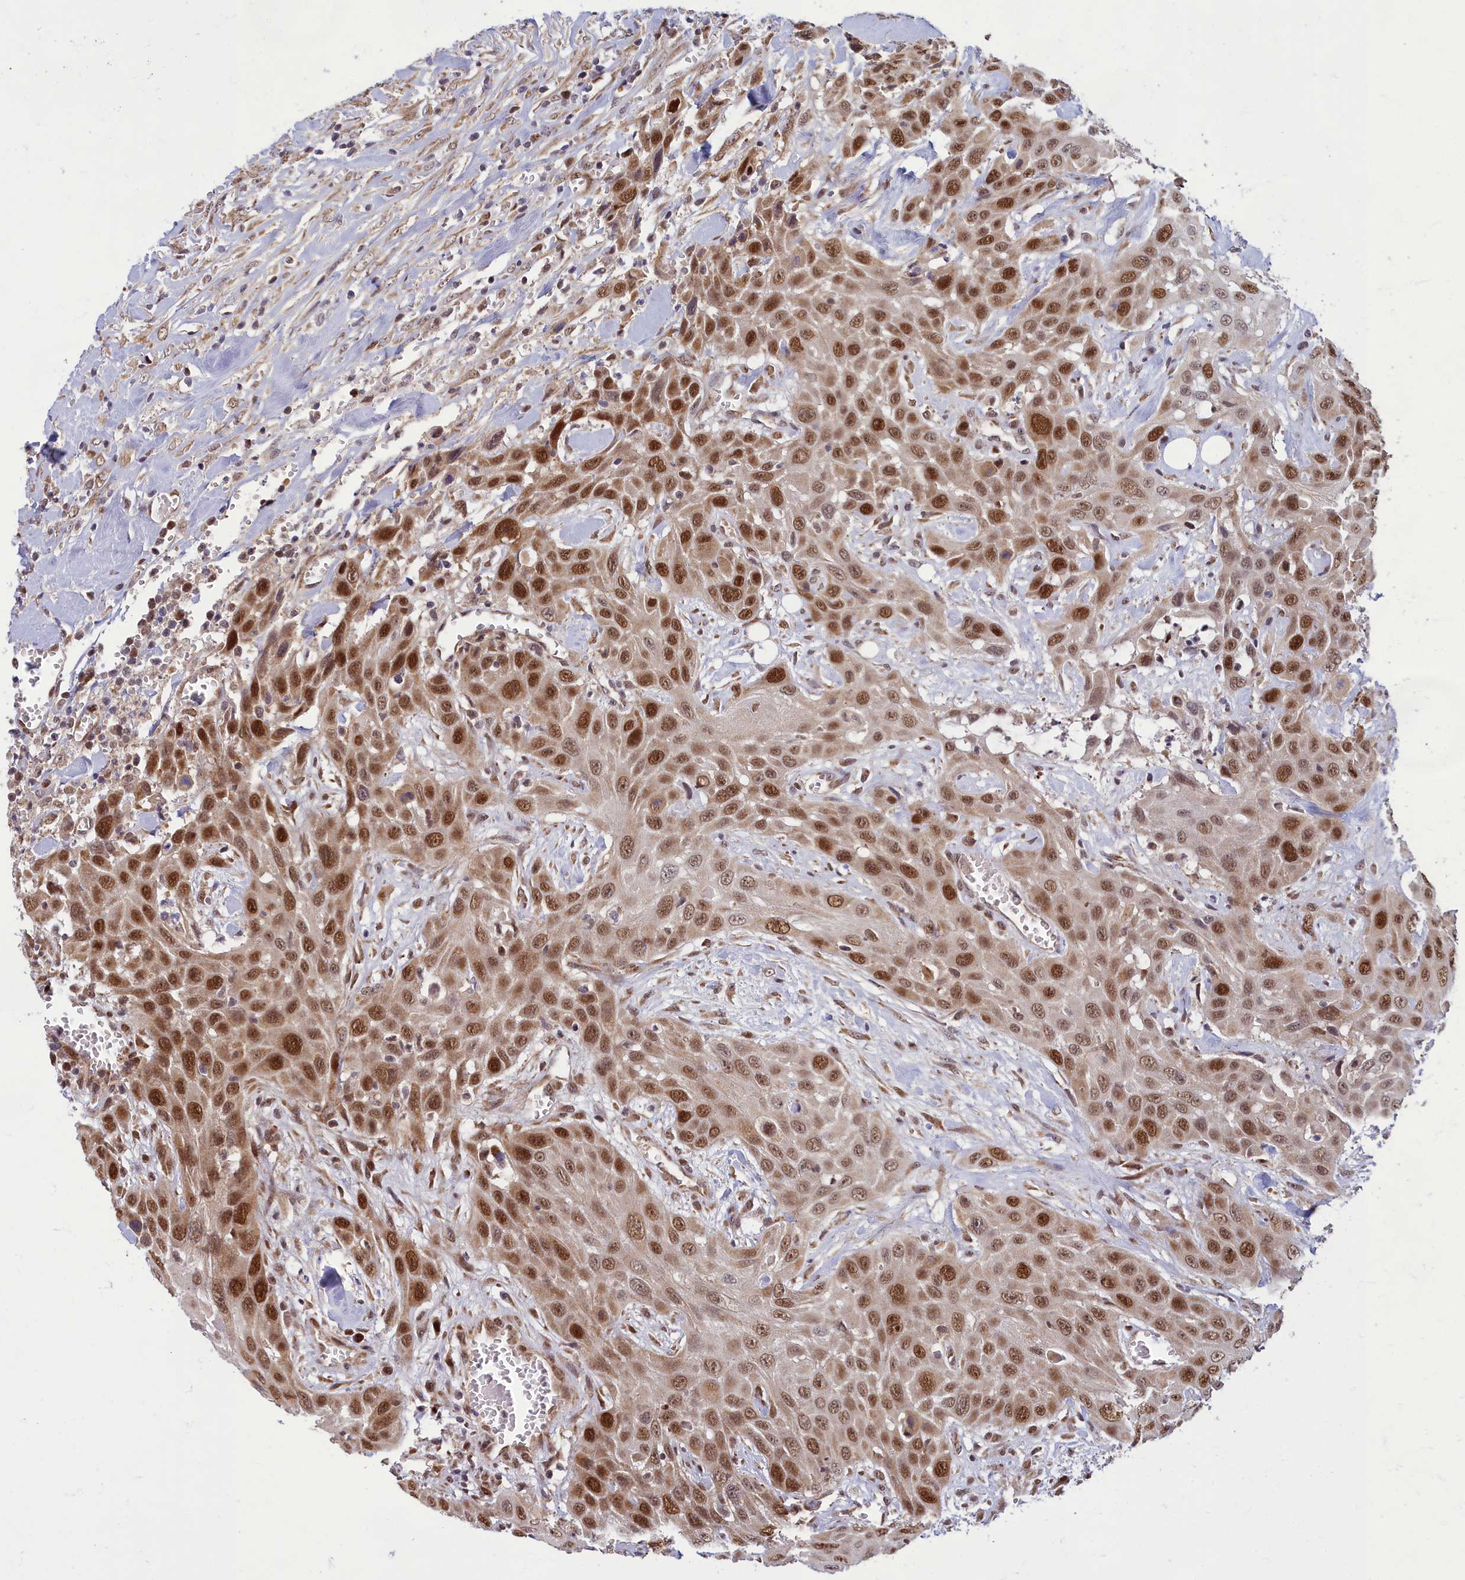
{"staining": {"intensity": "moderate", "quantity": ">75%", "location": "nuclear"}, "tissue": "head and neck cancer", "cell_type": "Tumor cells", "image_type": "cancer", "snomed": [{"axis": "morphology", "description": "Squamous cell carcinoma, NOS"}, {"axis": "topography", "description": "Head-Neck"}], "caption": "DAB (3,3'-diaminobenzidine) immunohistochemical staining of head and neck cancer (squamous cell carcinoma) shows moderate nuclear protein expression in approximately >75% of tumor cells. The staining is performed using DAB (3,3'-diaminobenzidine) brown chromogen to label protein expression. The nuclei are counter-stained blue using hematoxylin.", "gene": "EARS2", "patient": {"sex": "male", "age": 81}}